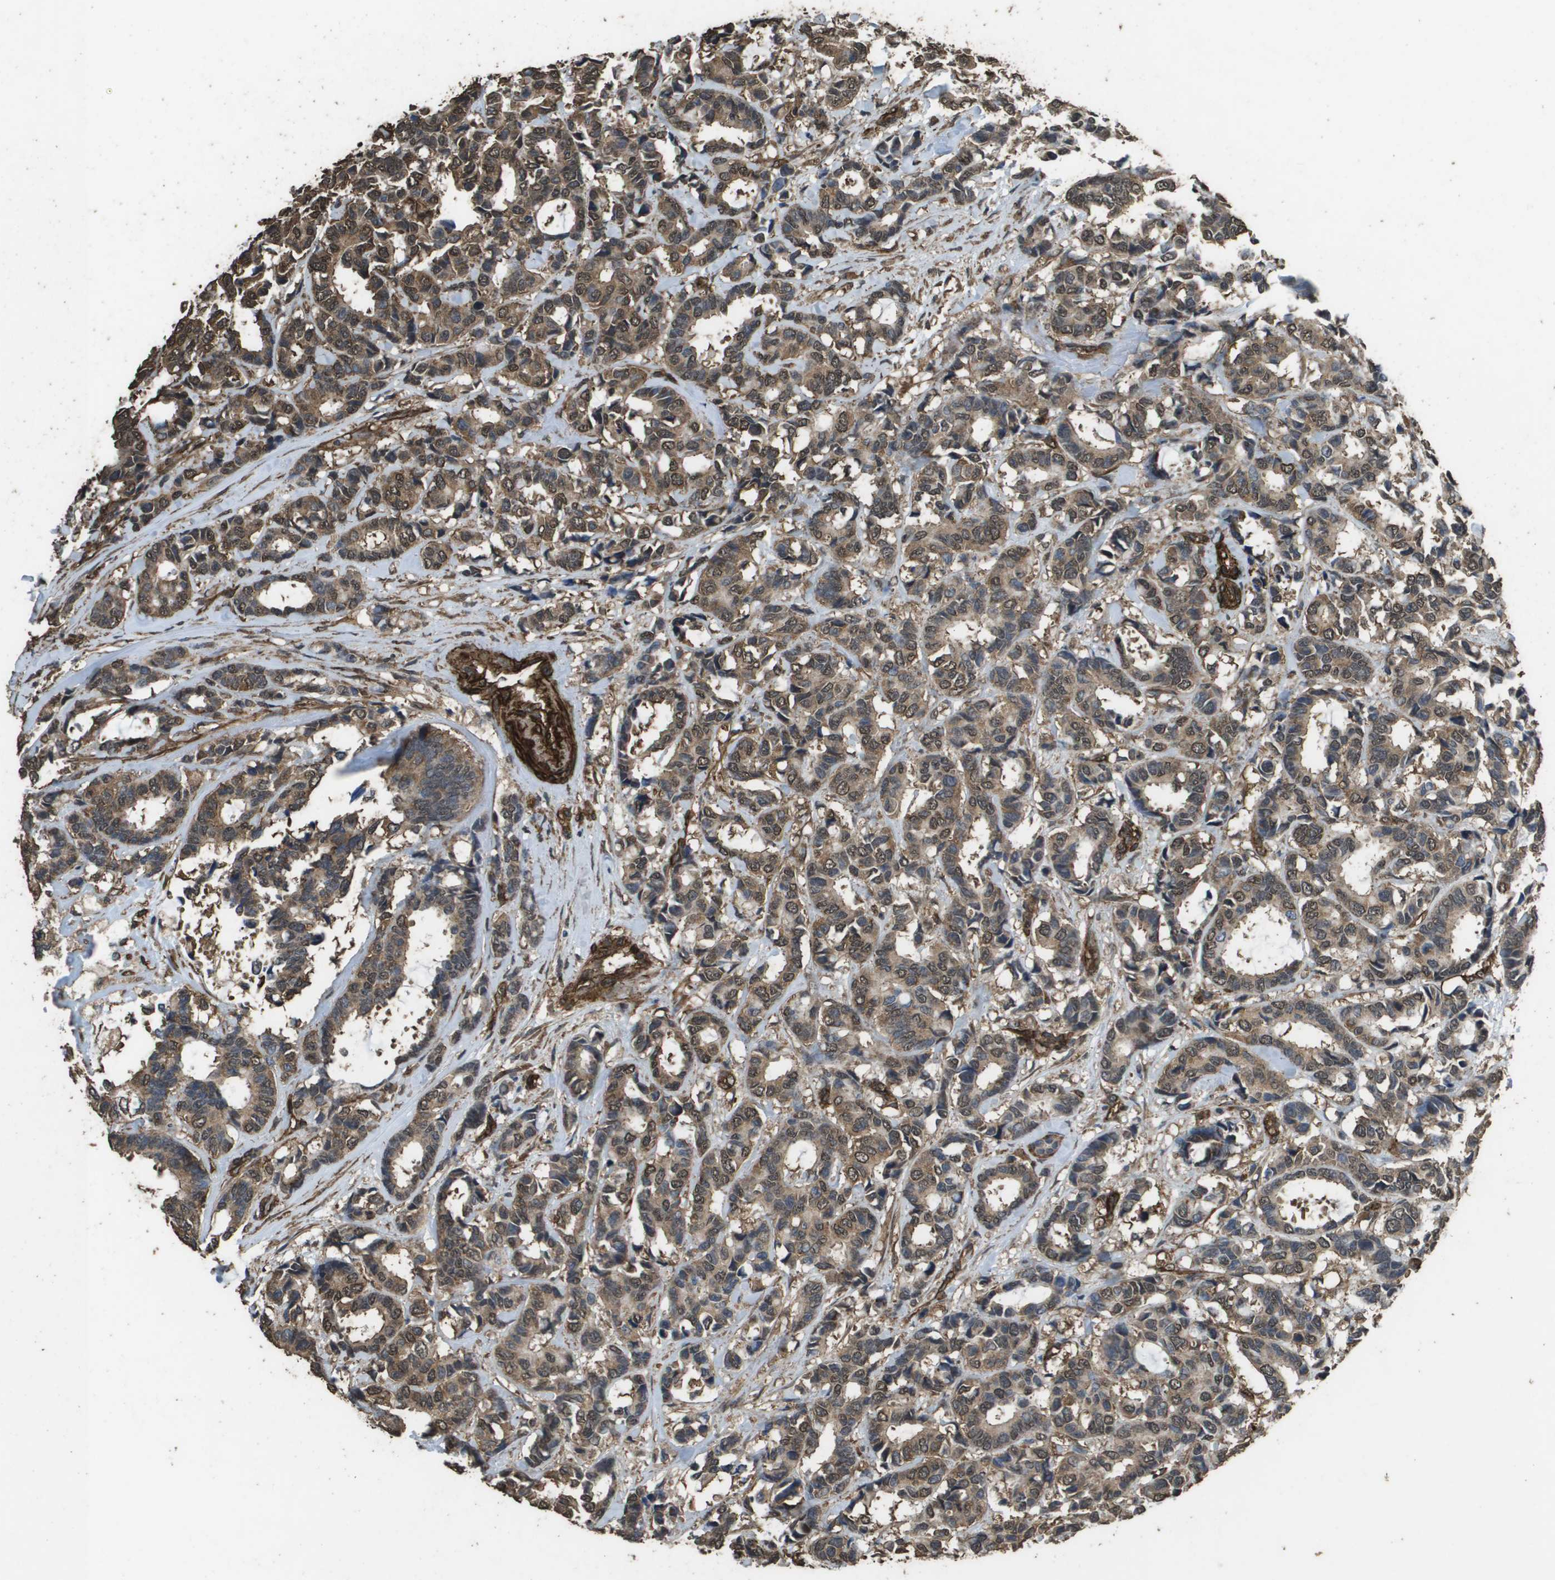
{"staining": {"intensity": "moderate", "quantity": ">75%", "location": "cytoplasmic/membranous,nuclear"}, "tissue": "breast cancer", "cell_type": "Tumor cells", "image_type": "cancer", "snomed": [{"axis": "morphology", "description": "Duct carcinoma"}, {"axis": "topography", "description": "Breast"}], "caption": "Invasive ductal carcinoma (breast) tissue displays moderate cytoplasmic/membranous and nuclear expression in about >75% of tumor cells The protein is shown in brown color, while the nuclei are stained blue.", "gene": "AAMP", "patient": {"sex": "female", "age": 87}}